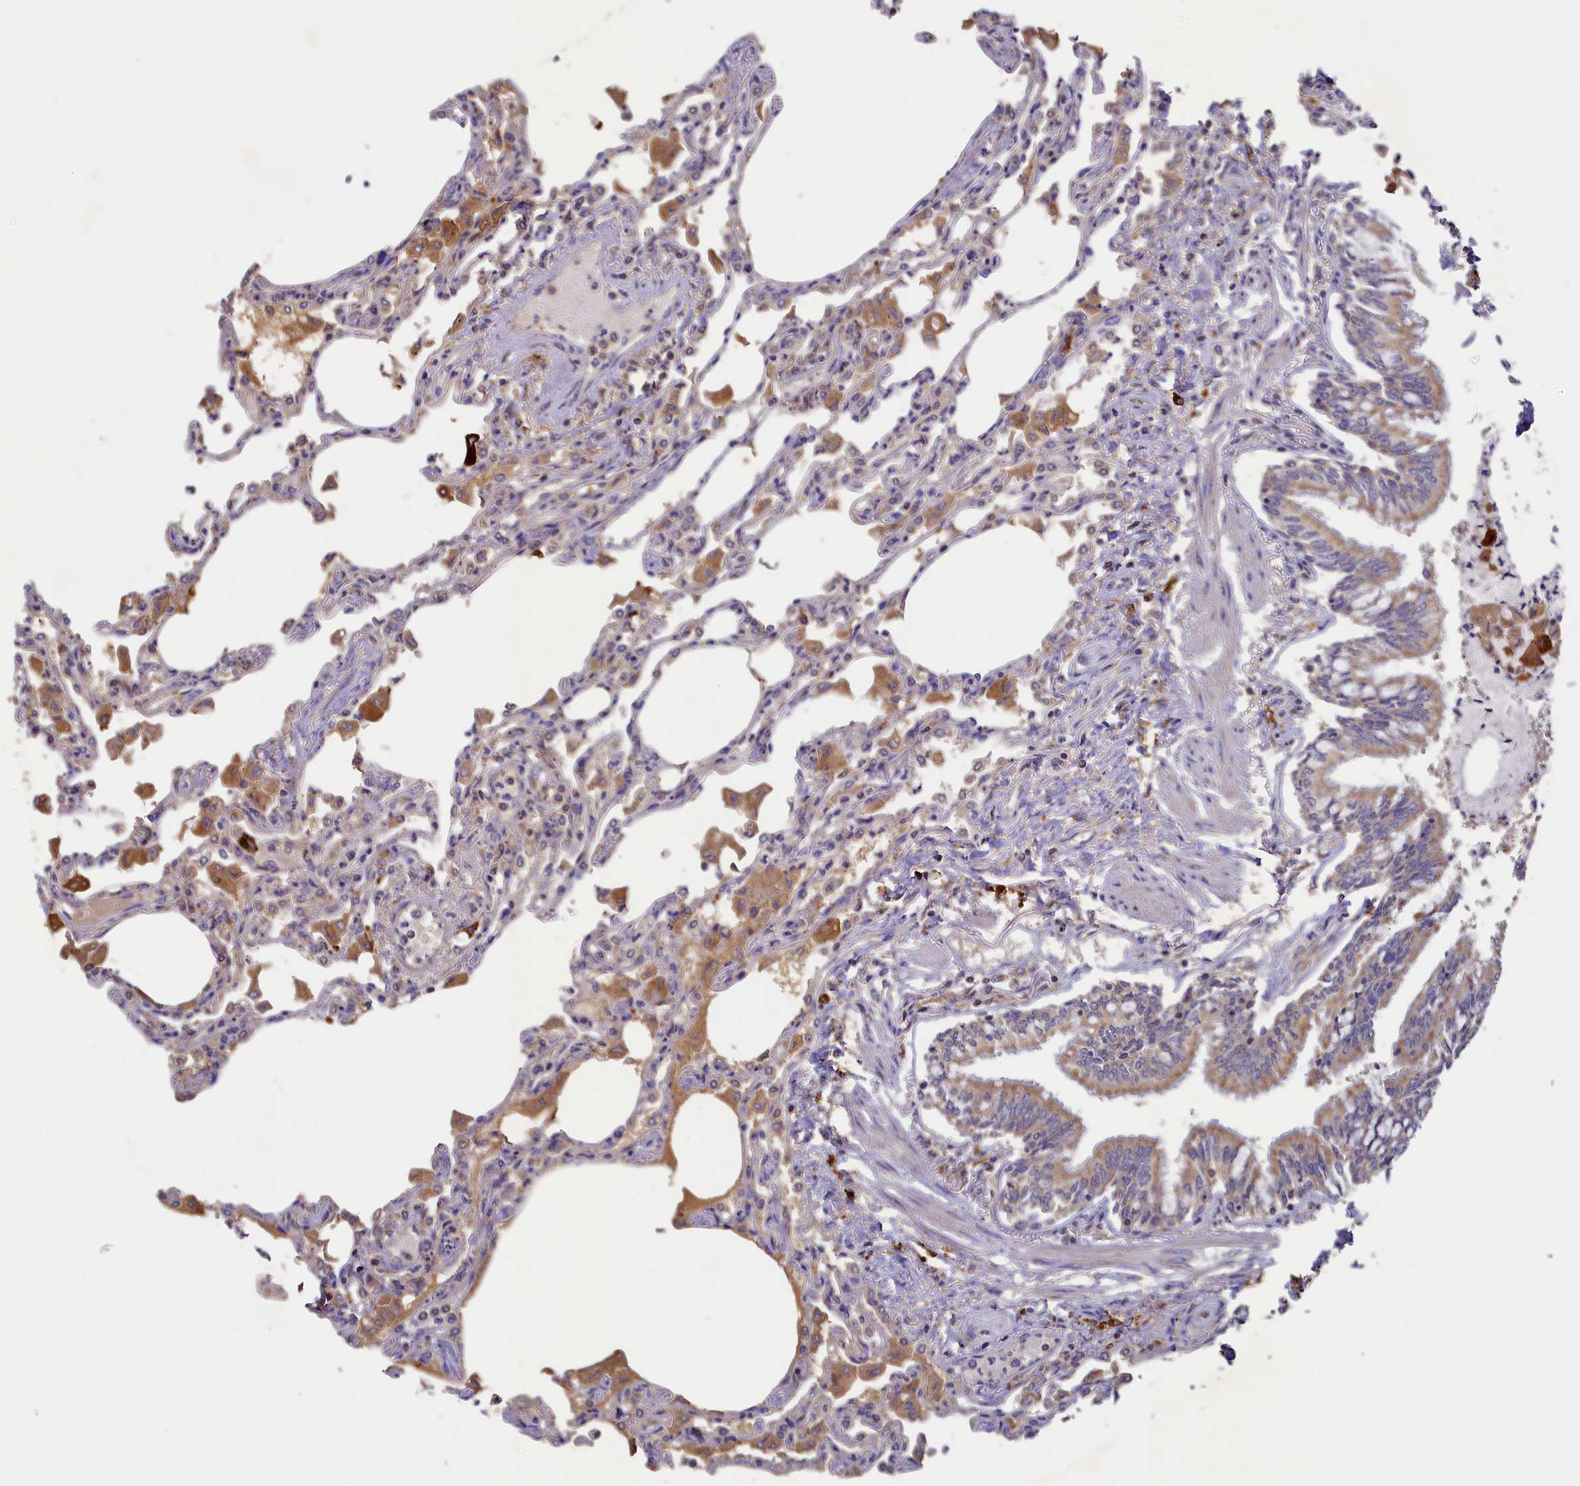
{"staining": {"intensity": "negative", "quantity": "none", "location": "none"}, "tissue": "lung", "cell_type": "Alveolar cells", "image_type": "normal", "snomed": [{"axis": "morphology", "description": "Normal tissue, NOS"}, {"axis": "topography", "description": "Bronchus"}, {"axis": "topography", "description": "Lung"}], "caption": "Immunohistochemistry (IHC) histopathology image of benign lung stained for a protein (brown), which displays no positivity in alveolar cells. (DAB immunohistochemistry with hematoxylin counter stain).", "gene": "SEC31B", "patient": {"sex": "female", "age": 49}}